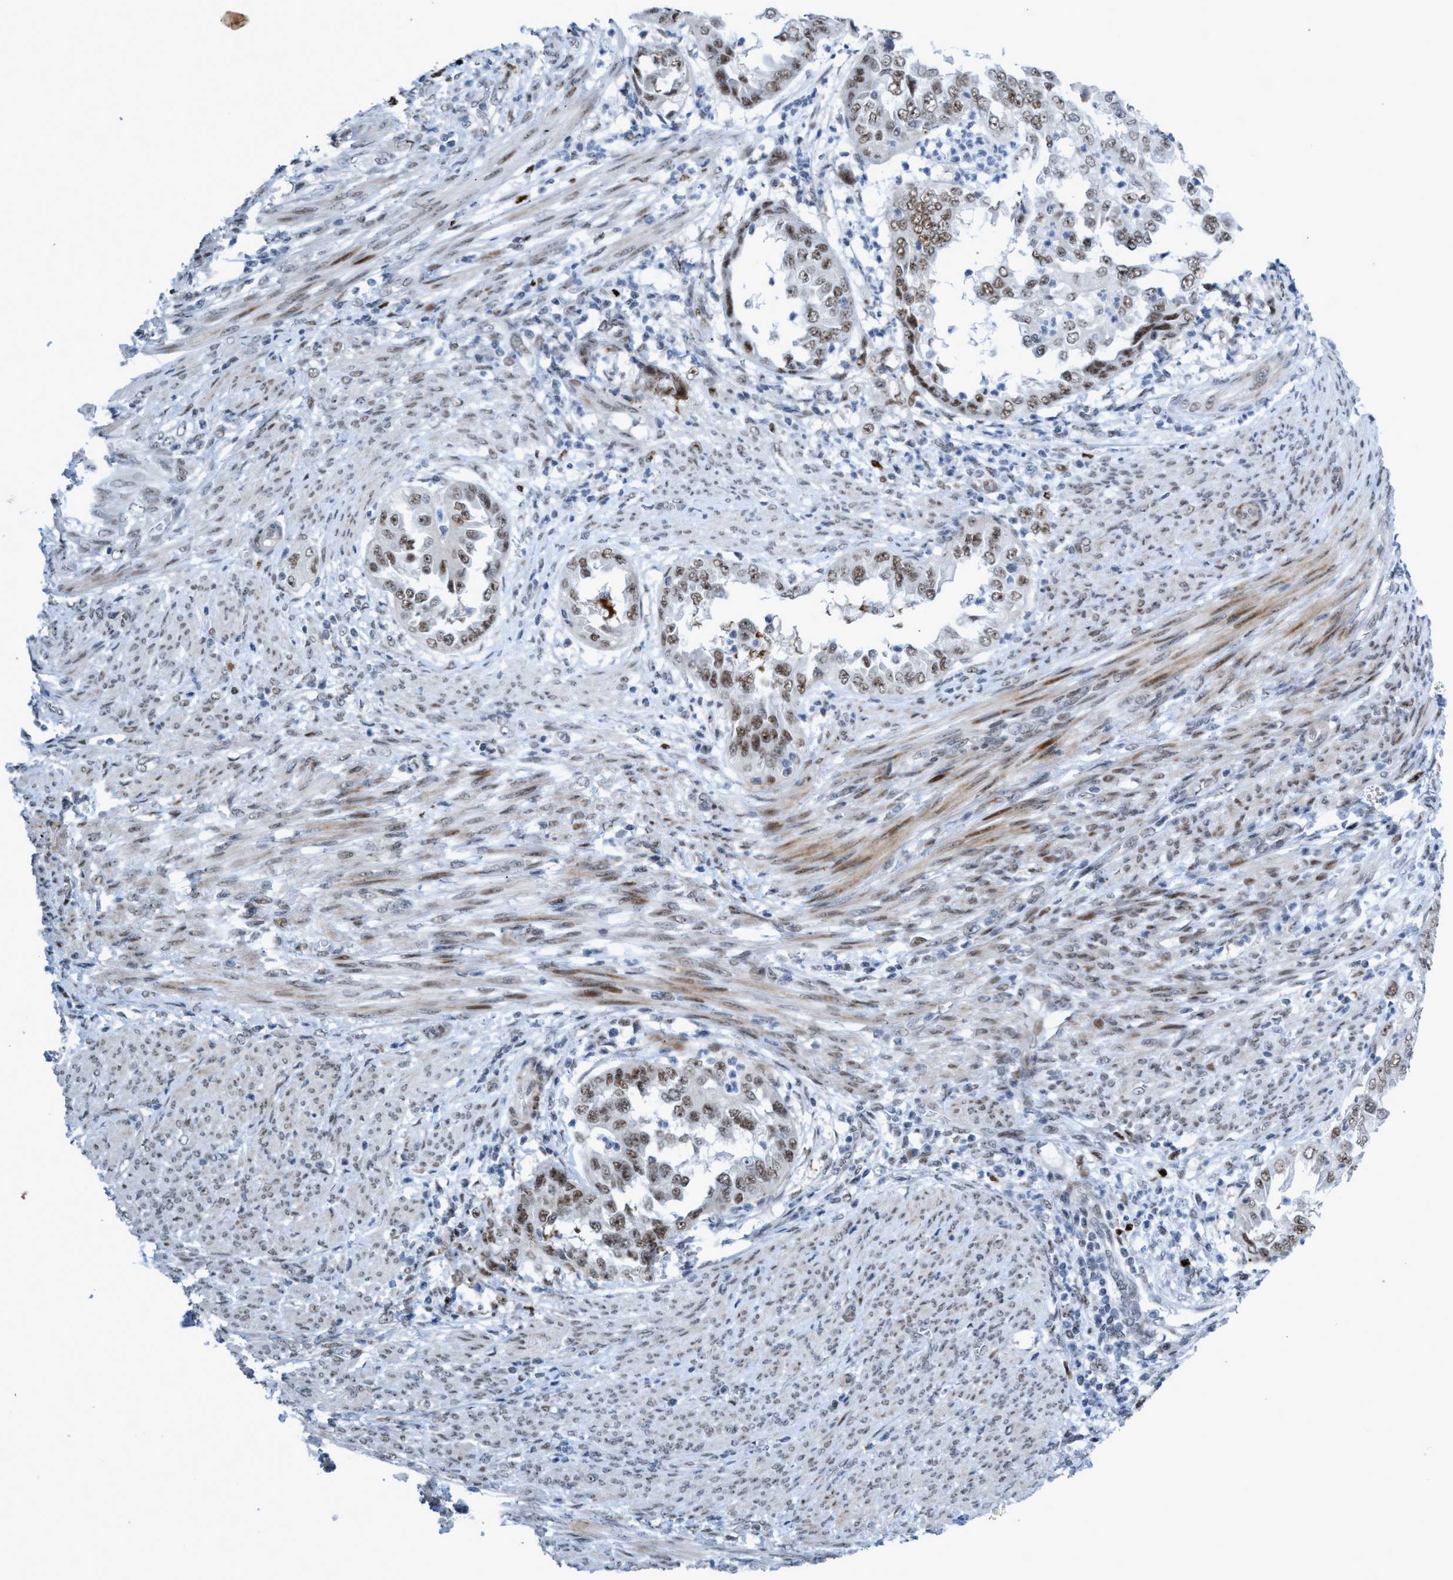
{"staining": {"intensity": "weak", "quantity": ">75%", "location": "nuclear"}, "tissue": "endometrial cancer", "cell_type": "Tumor cells", "image_type": "cancer", "snomed": [{"axis": "morphology", "description": "Adenocarcinoma, NOS"}, {"axis": "topography", "description": "Endometrium"}], "caption": "Tumor cells exhibit weak nuclear staining in about >75% of cells in adenocarcinoma (endometrial).", "gene": "CWC27", "patient": {"sex": "female", "age": 85}}